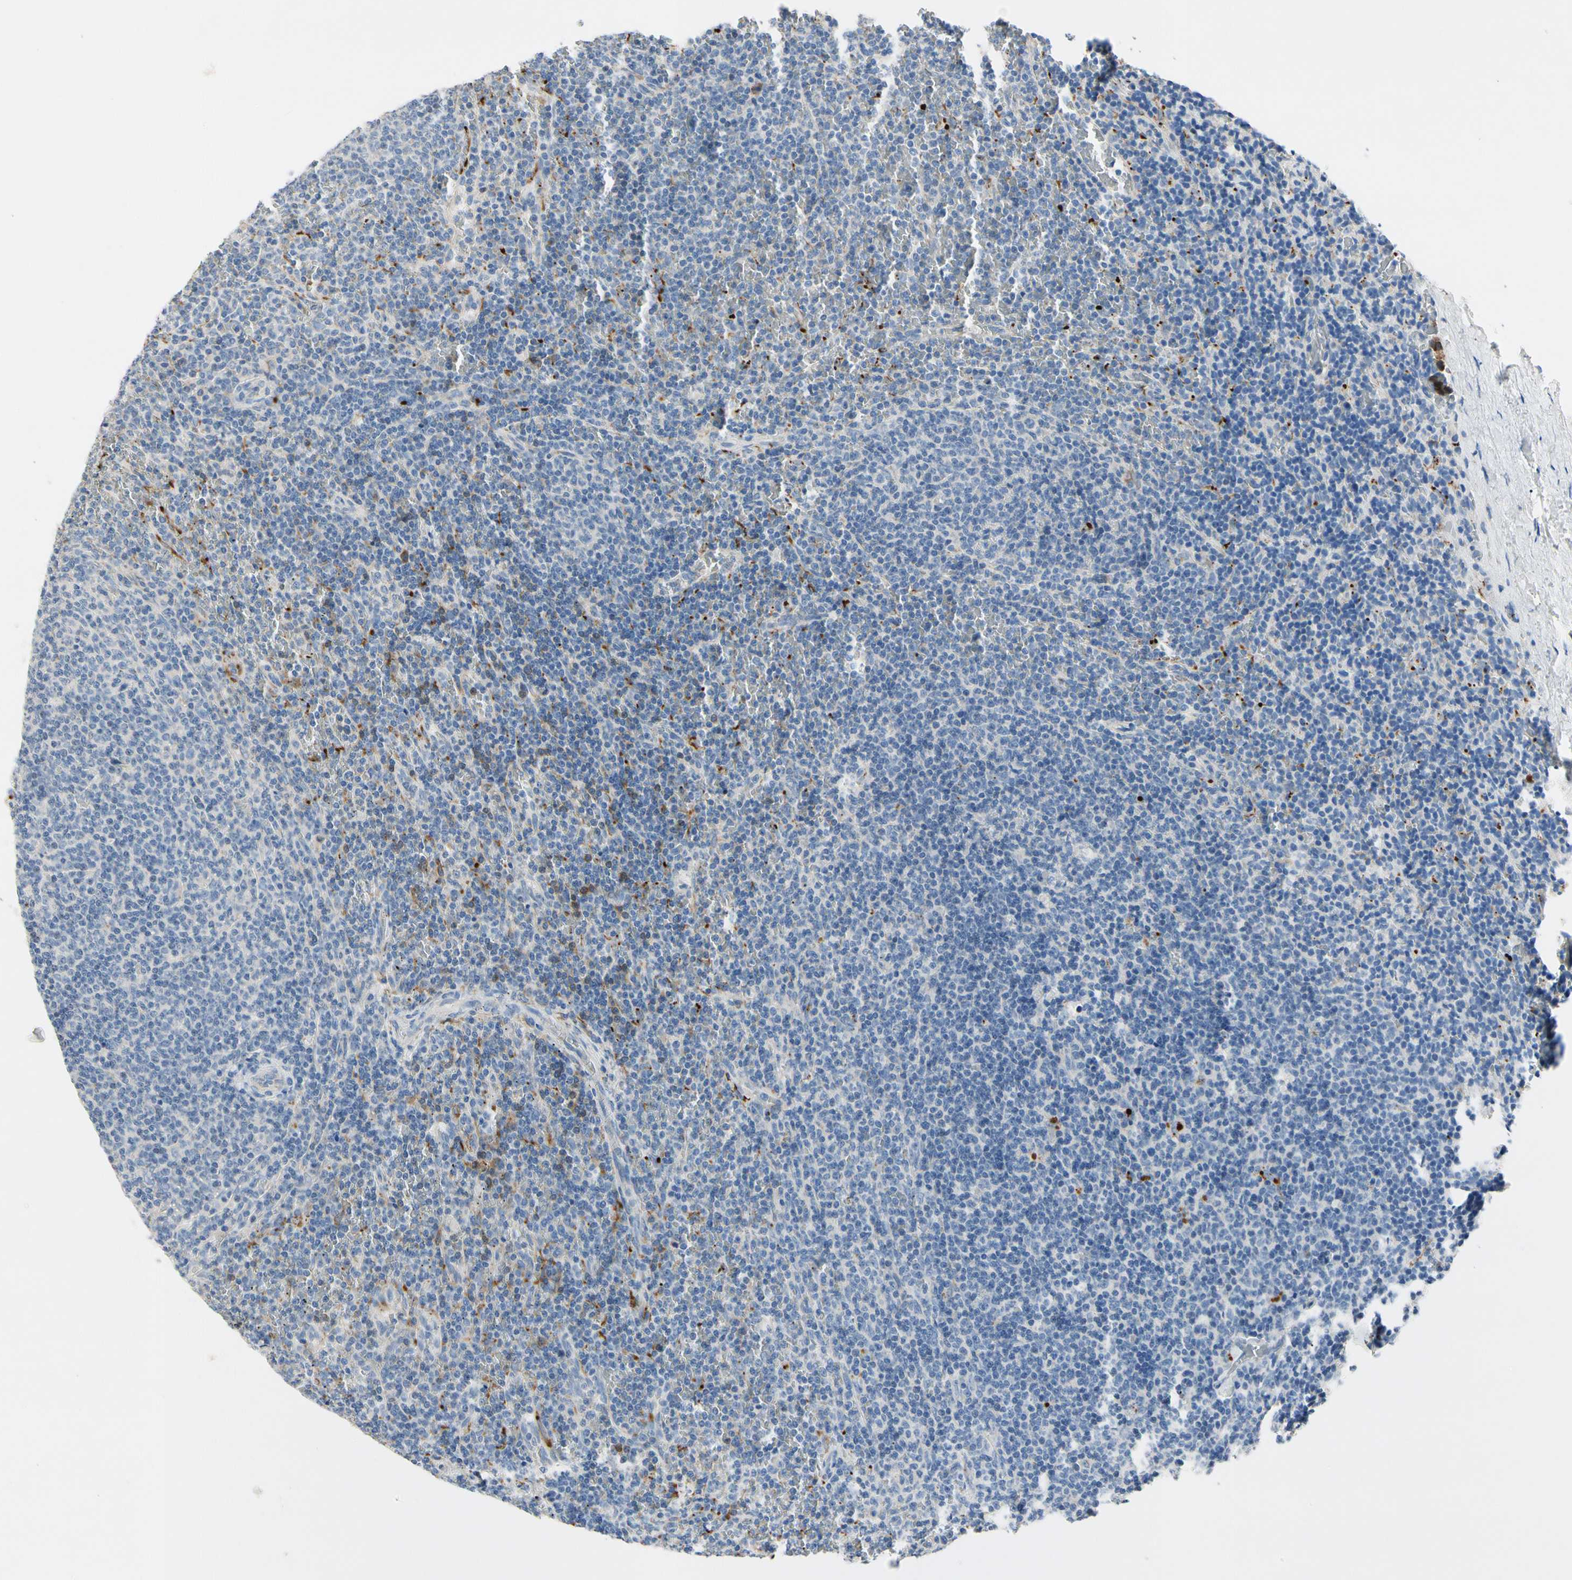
{"staining": {"intensity": "negative", "quantity": "none", "location": "none"}, "tissue": "lymphoma", "cell_type": "Tumor cells", "image_type": "cancer", "snomed": [{"axis": "morphology", "description": "Malignant lymphoma, non-Hodgkin's type, Low grade"}, {"axis": "topography", "description": "Spleen"}], "caption": "Human malignant lymphoma, non-Hodgkin's type (low-grade) stained for a protein using immunohistochemistry (IHC) exhibits no positivity in tumor cells.", "gene": "RETSAT", "patient": {"sex": "female", "age": 50}}